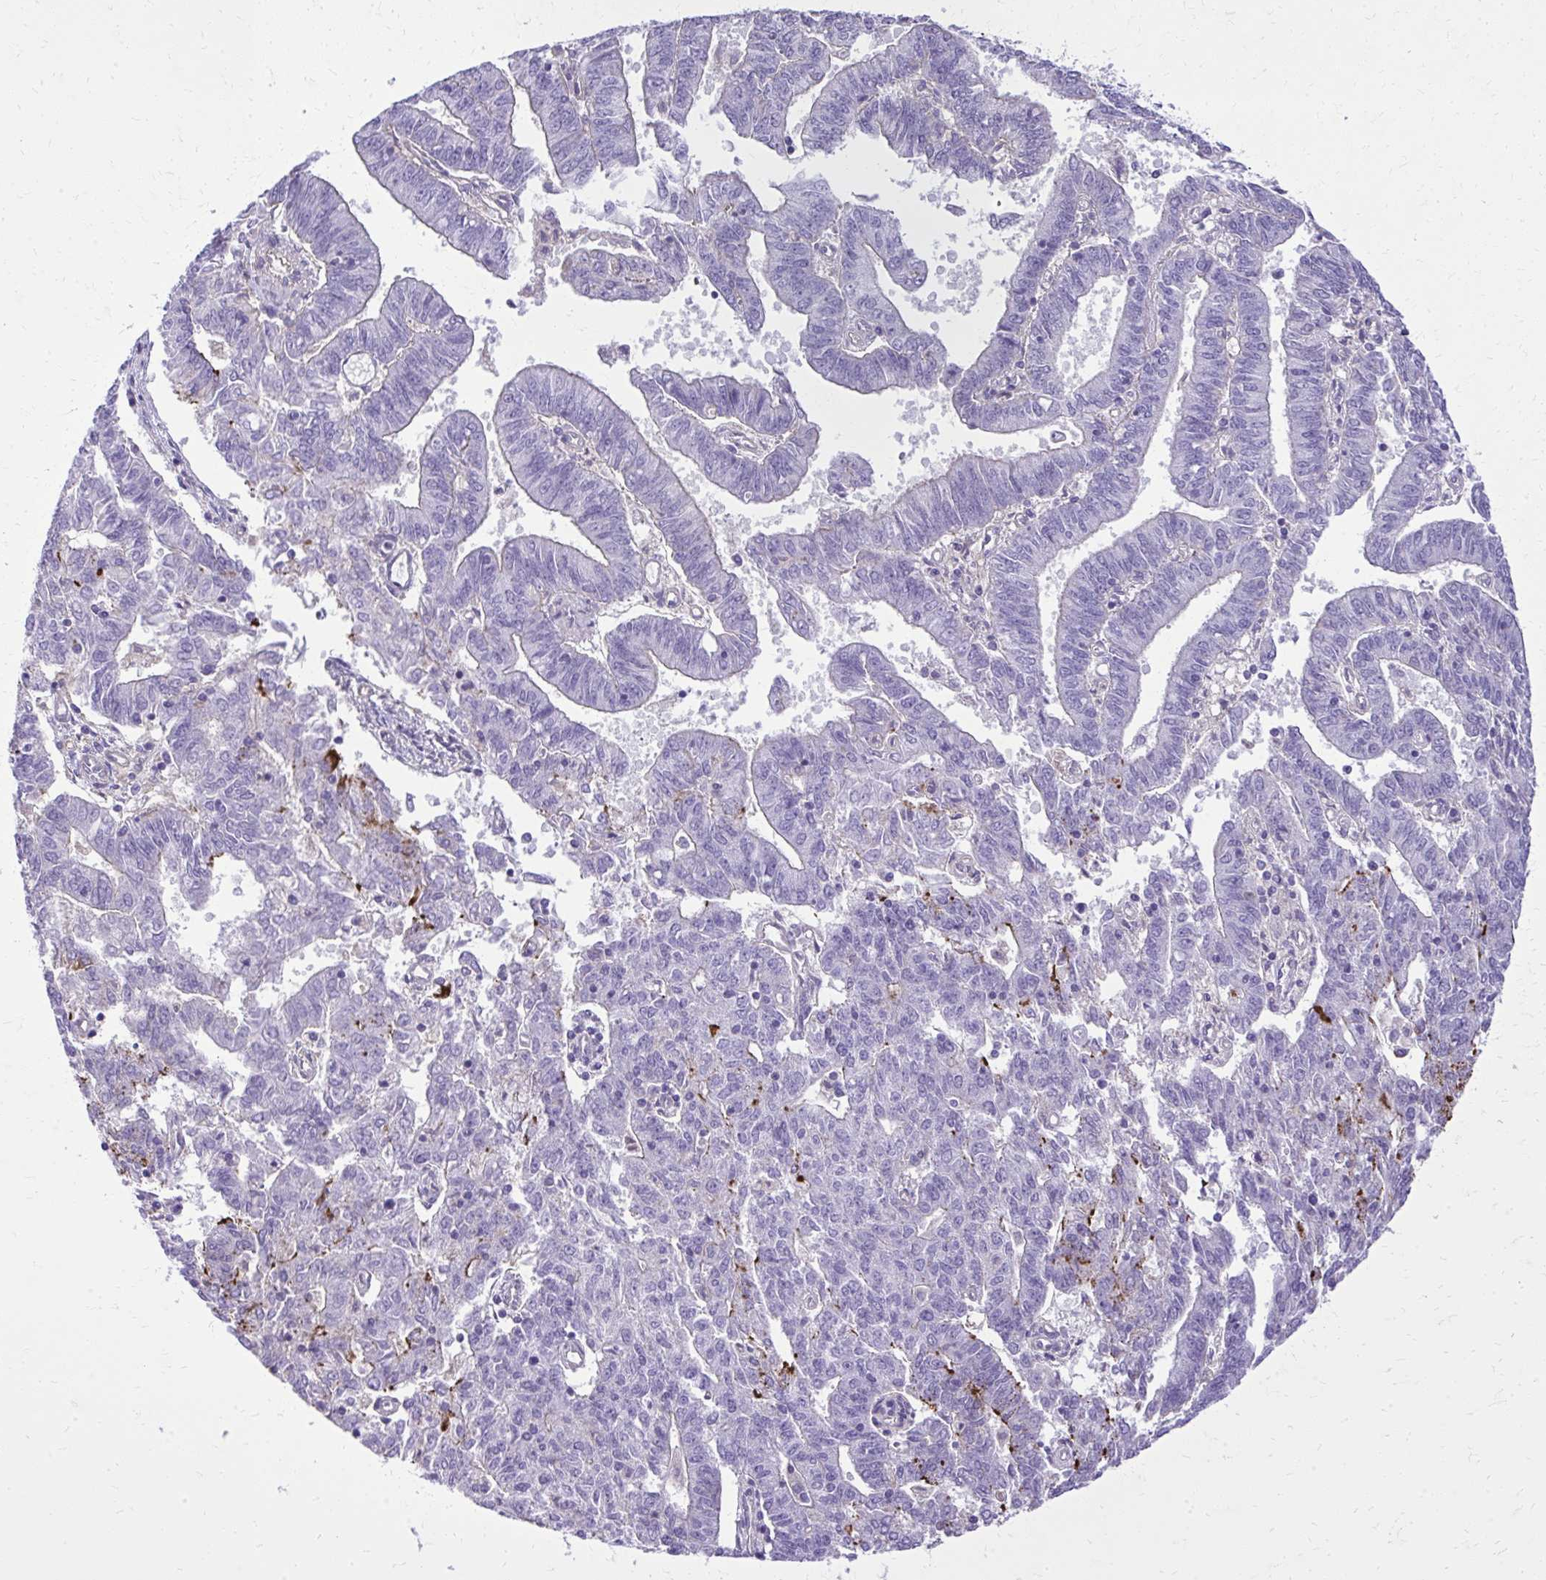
{"staining": {"intensity": "negative", "quantity": "none", "location": "none"}, "tissue": "endometrial cancer", "cell_type": "Tumor cells", "image_type": "cancer", "snomed": [{"axis": "morphology", "description": "Adenocarcinoma, NOS"}, {"axis": "topography", "description": "Endometrium"}], "caption": "Immunohistochemistry (IHC) of endometrial adenocarcinoma demonstrates no positivity in tumor cells.", "gene": "RUNDC3B", "patient": {"sex": "female", "age": 82}}